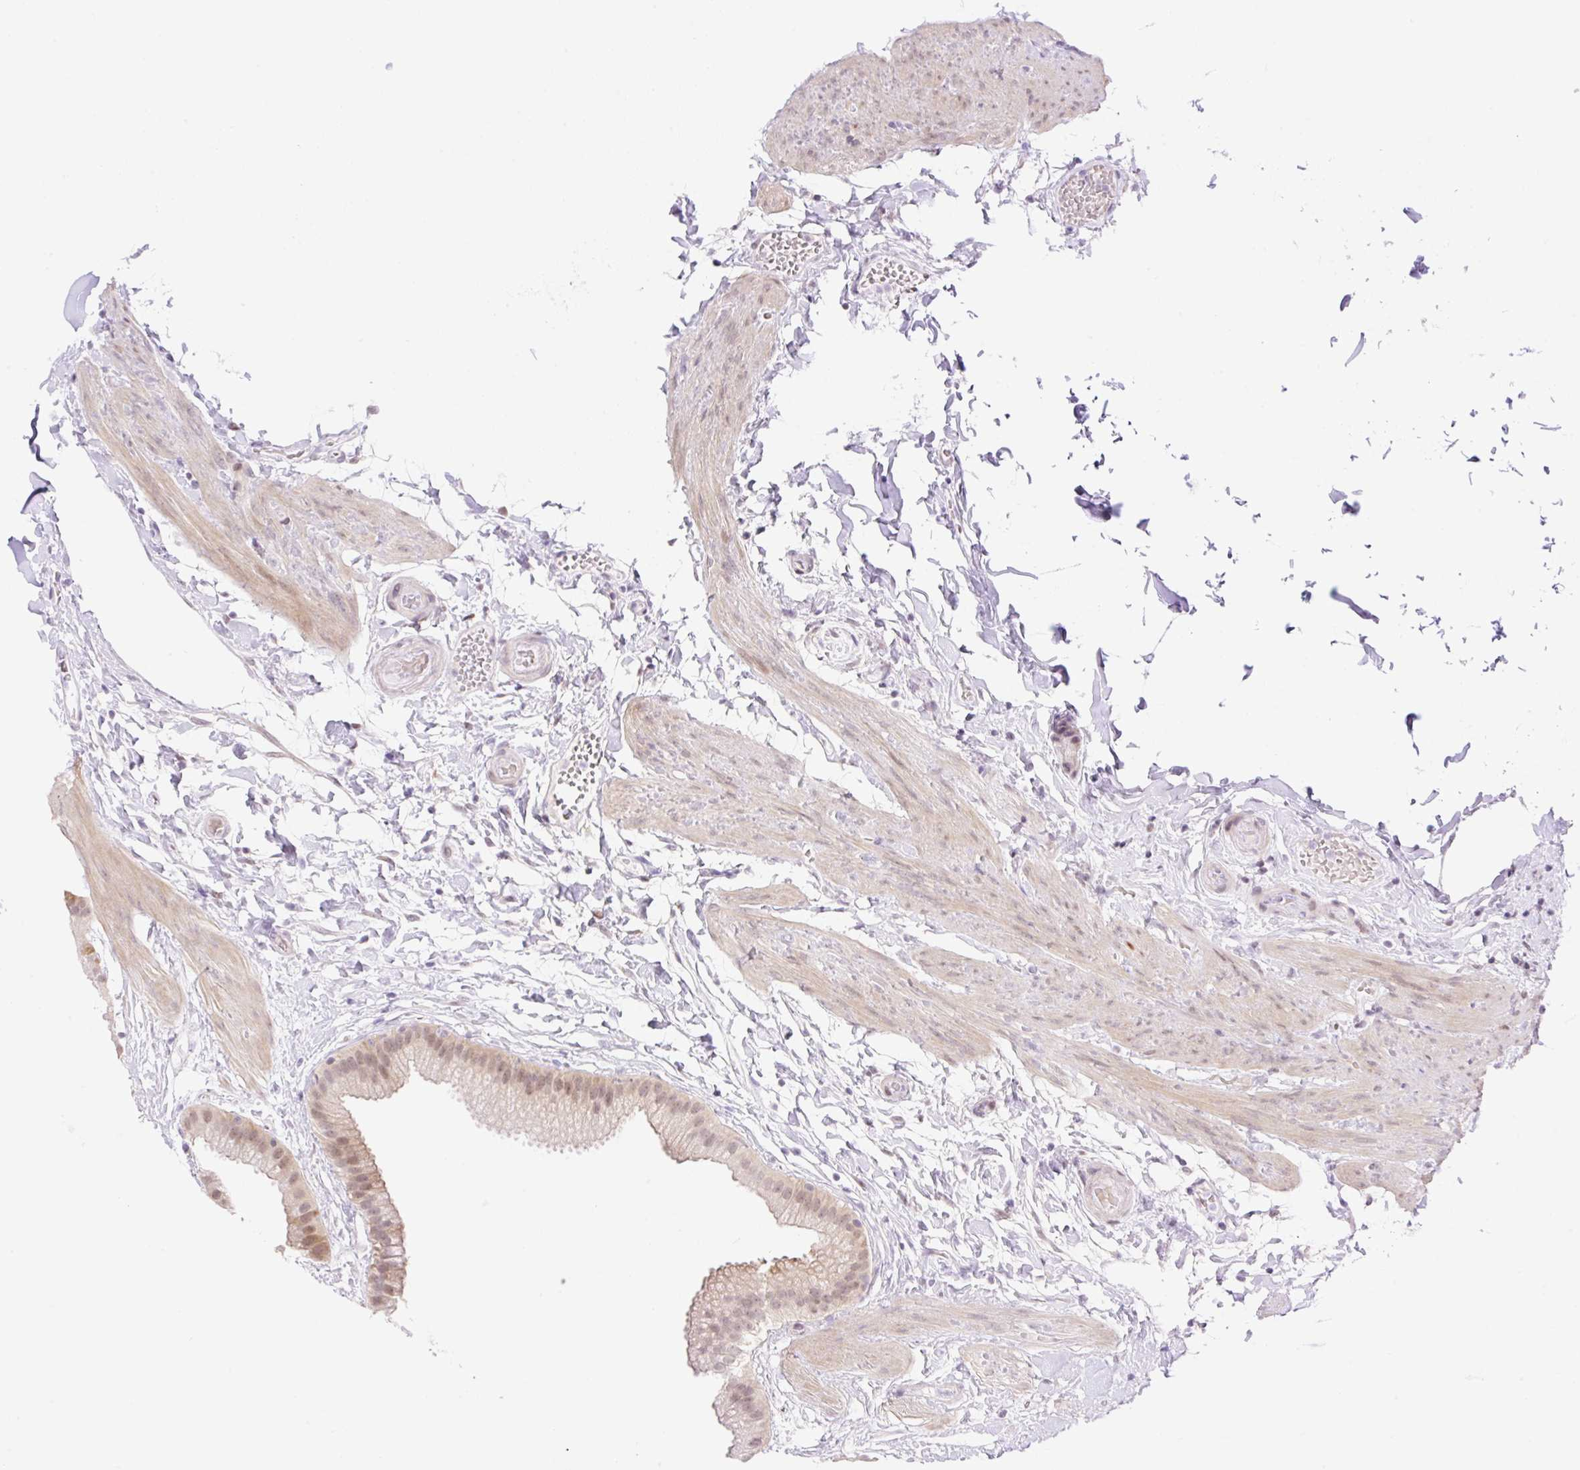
{"staining": {"intensity": "weak", "quantity": ">75%", "location": "cytoplasmic/membranous,nuclear"}, "tissue": "gallbladder", "cell_type": "Glandular cells", "image_type": "normal", "snomed": [{"axis": "morphology", "description": "Normal tissue, NOS"}, {"axis": "topography", "description": "Gallbladder"}], "caption": "An immunohistochemistry photomicrograph of normal tissue is shown. Protein staining in brown shows weak cytoplasmic/membranous,nuclear positivity in gallbladder within glandular cells. The staining is performed using DAB brown chromogen to label protein expression. The nuclei are counter-stained blue using hematoxylin.", "gene": "ENSG00000264668", "patient": {"sex": "female", "age": 63}}